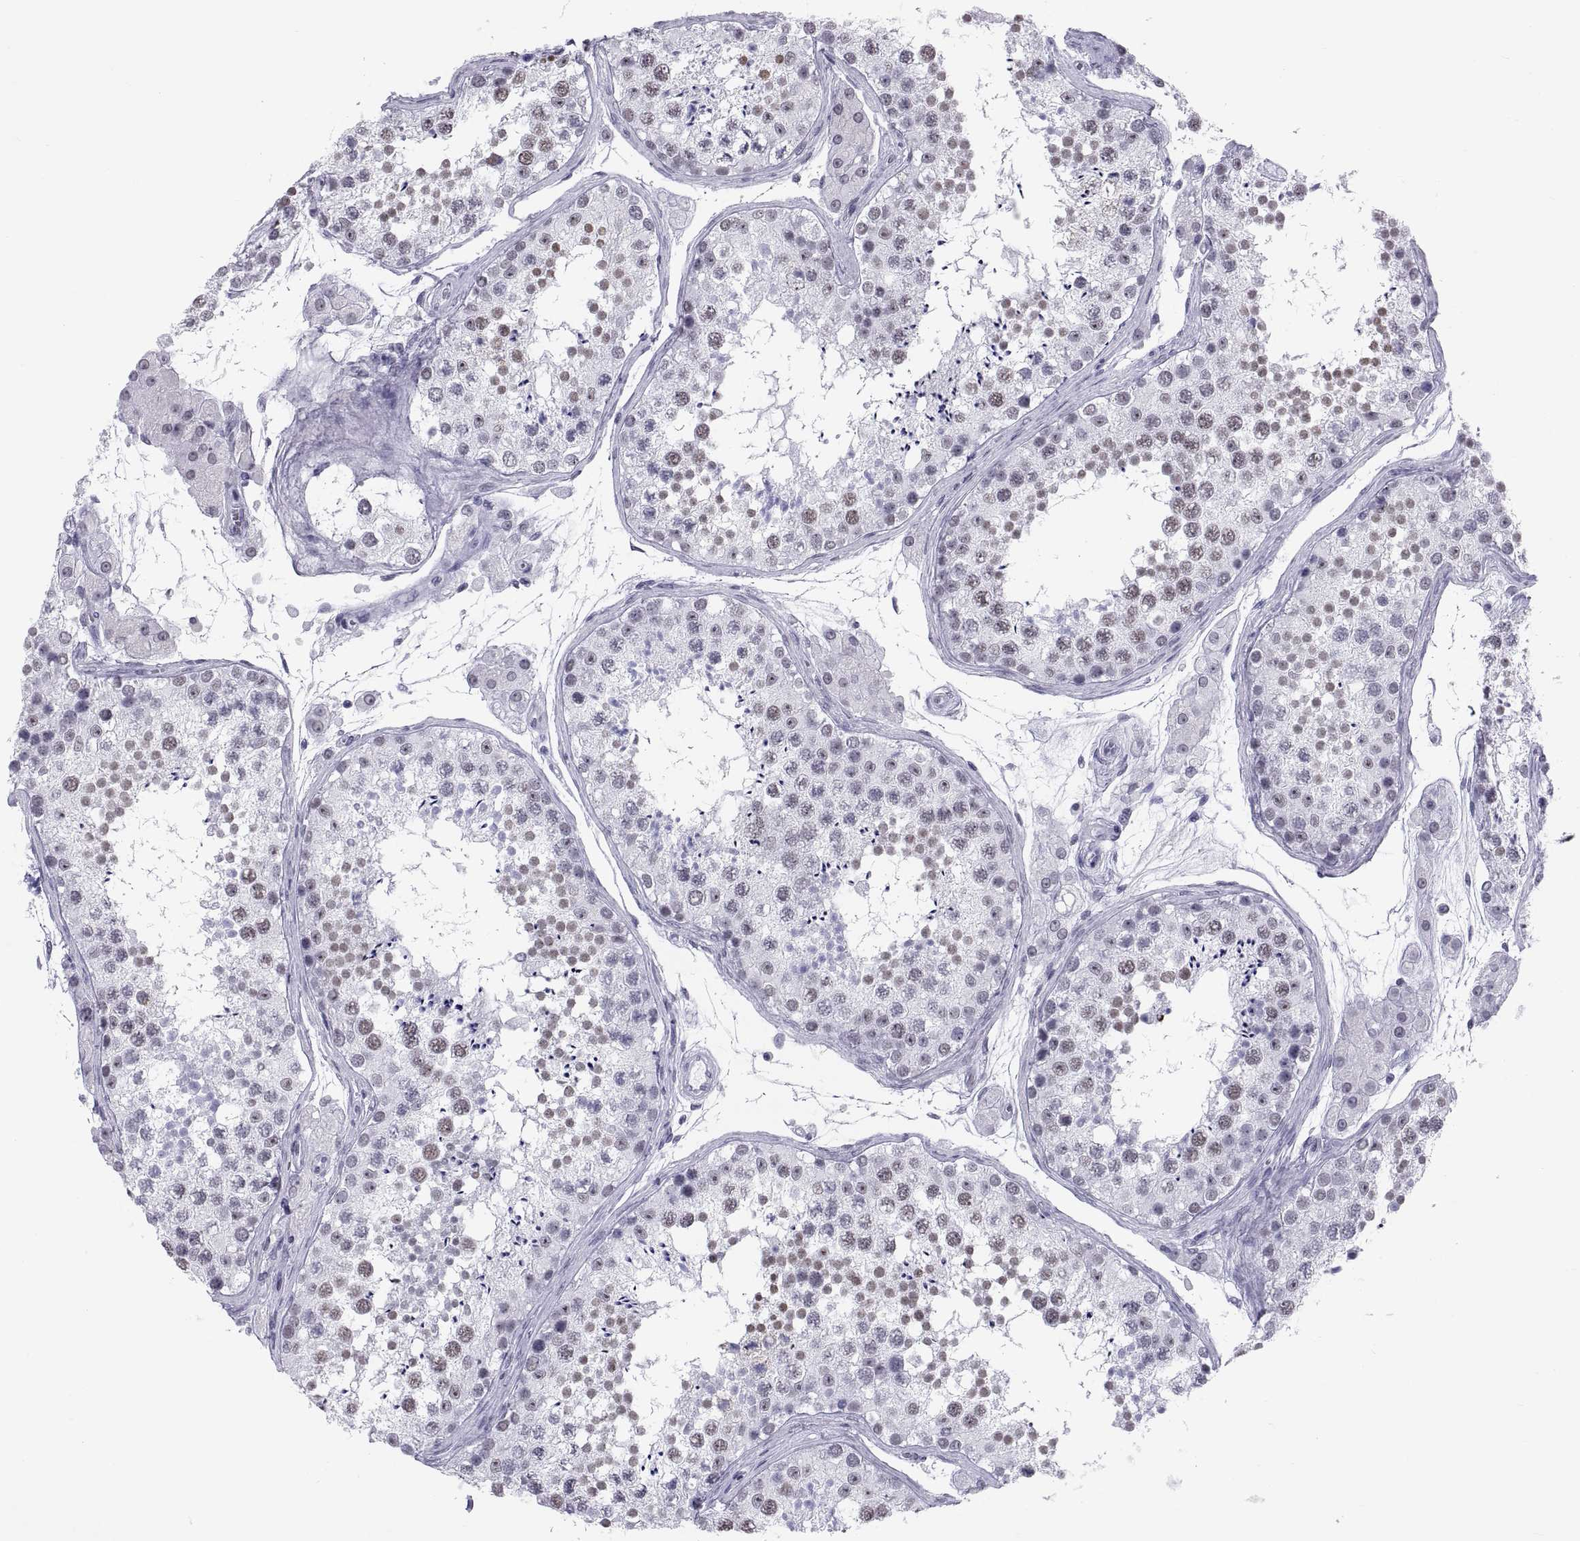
{"staining": {"intensity": "moderate", "quantity": "25%-75%", "location": "nuclear"}, "tissue": "testis", "cell_type": "Cells in seminiferous ducts", "image_type": "normal", "snomed": [{"axis": "morphology", "description": "Normal tissue, NOS"}, {"axis": "topography", "description": "Testis"}], "caption": "Moderate nuclear staining for a protein is present in approximately 25%-75% of cells in seminiferous ducts of unremarkable testis using immunohistochemistry.", "gene": "NEUROD6", "patient": {"sex": "male", "age": 41}}